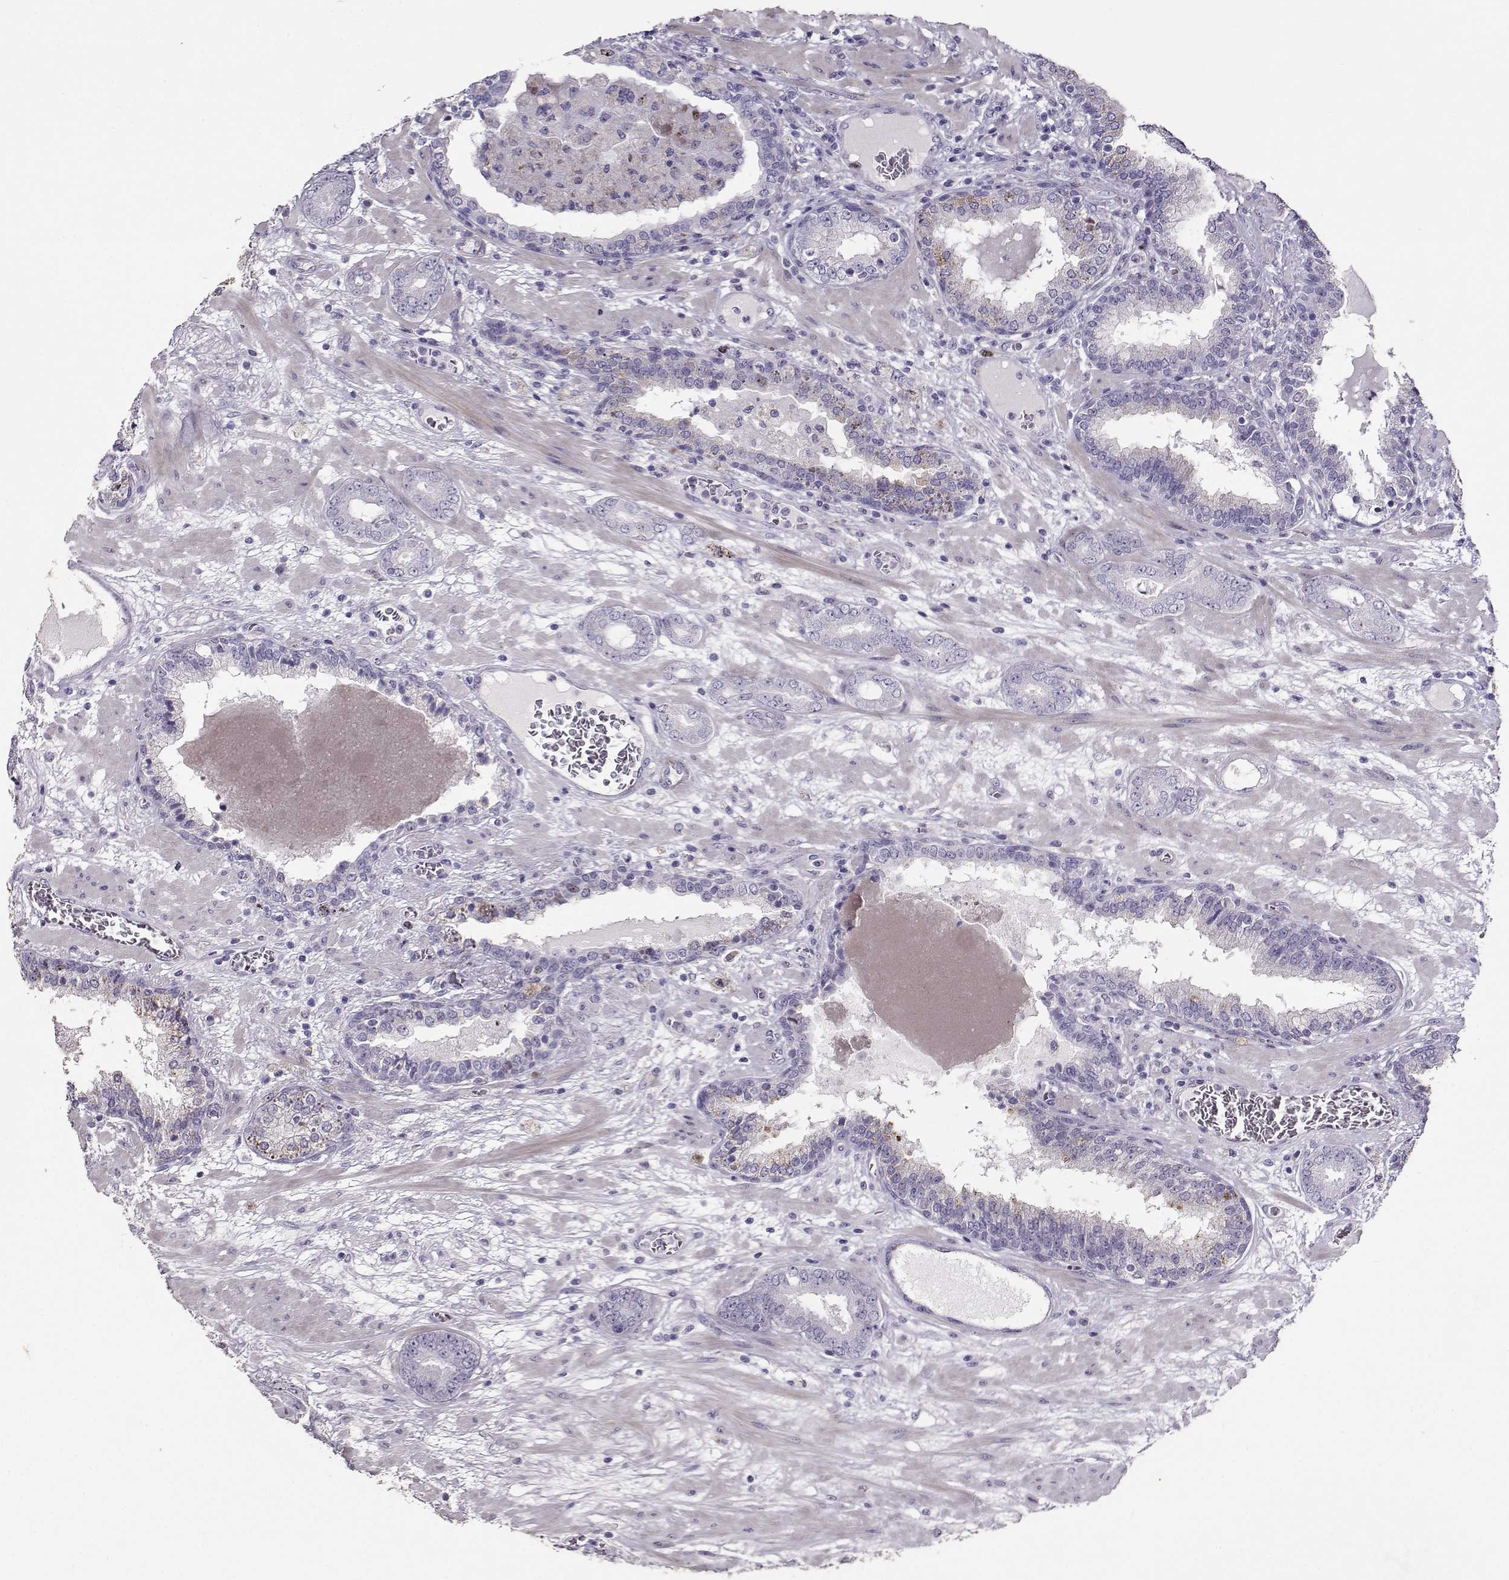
{"staining": {"intensity": "negative", "quantity": "none", "location": "none"}, "tissue": "prostate cancer", "cell_type": "Tumor cells", "image_type": "cancer", "snomed": [{"axis": "morphology", "description": "Adenocarcinoma, Low grade"}, {"axis": "topography", "description": "Prostate"}], "caption": "High power microscopy image of an immunohistochemistry (IHC) photomicrograph of prostate cancer (low-grade adenocarcinoma), revealing no significant staining in tumor cells. (DAB (3,3'-diaminobenzidine) immunohistochemistry (IHC), high magnification).", "gene": "NPW", "patient": {"sex": "male", "age": 60}}